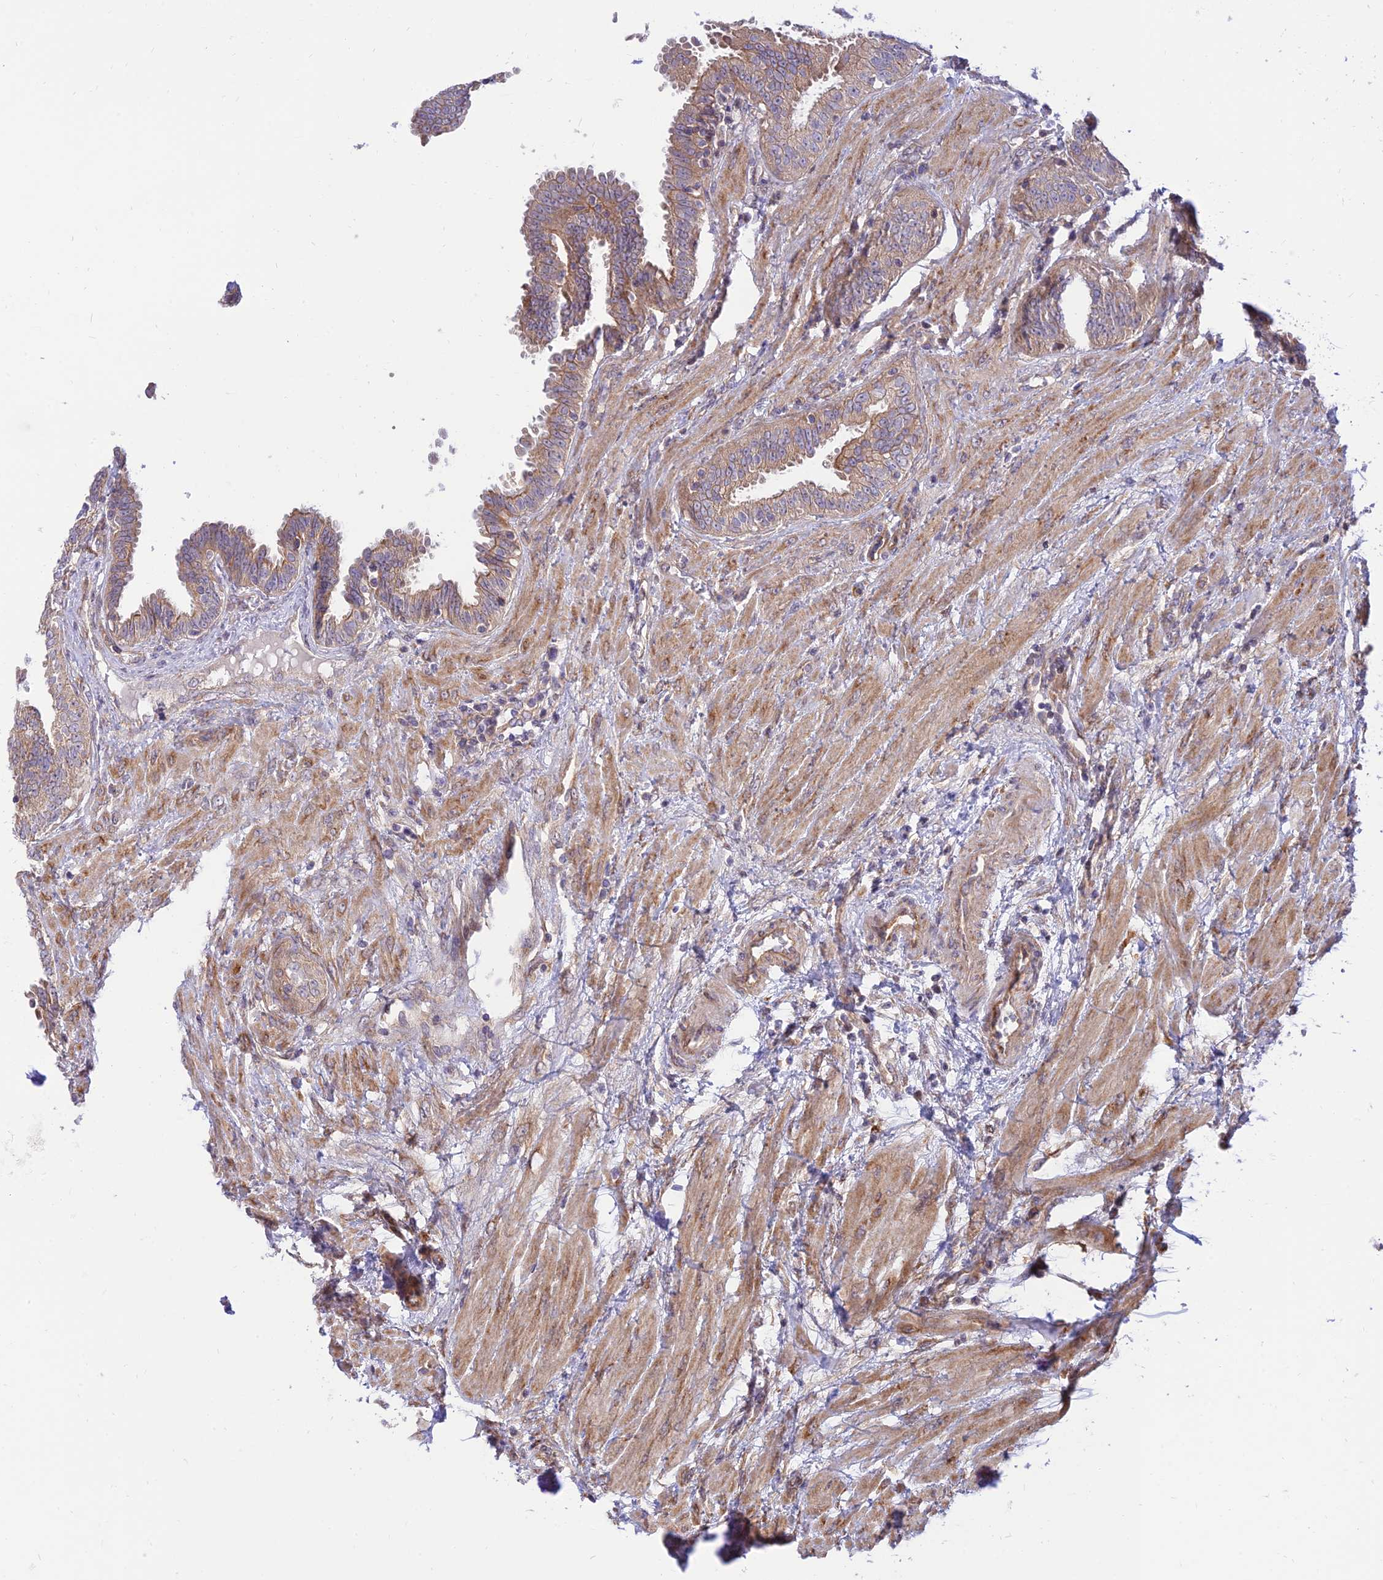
{"staining": {"intensity": "moderate", "quantity": ">75%", "location": "cytoplasmic/membranous"}, "tissue": "fallopian tube", "cell_type": "Glandular cells", "image_type": "normal", "snomed": [{"axis": "morphology", "description": "Normal tissue, NOS"}, {"axis": "topography", "description": "Fallopian tube"}], "caption": "Glandular cells display moderate cytoplasmic/membranous staining in approximately >75% of cells in benign fallopian tube.", "gene": "KCNAB1", "patient": {"sex": "female", "age": 32}}